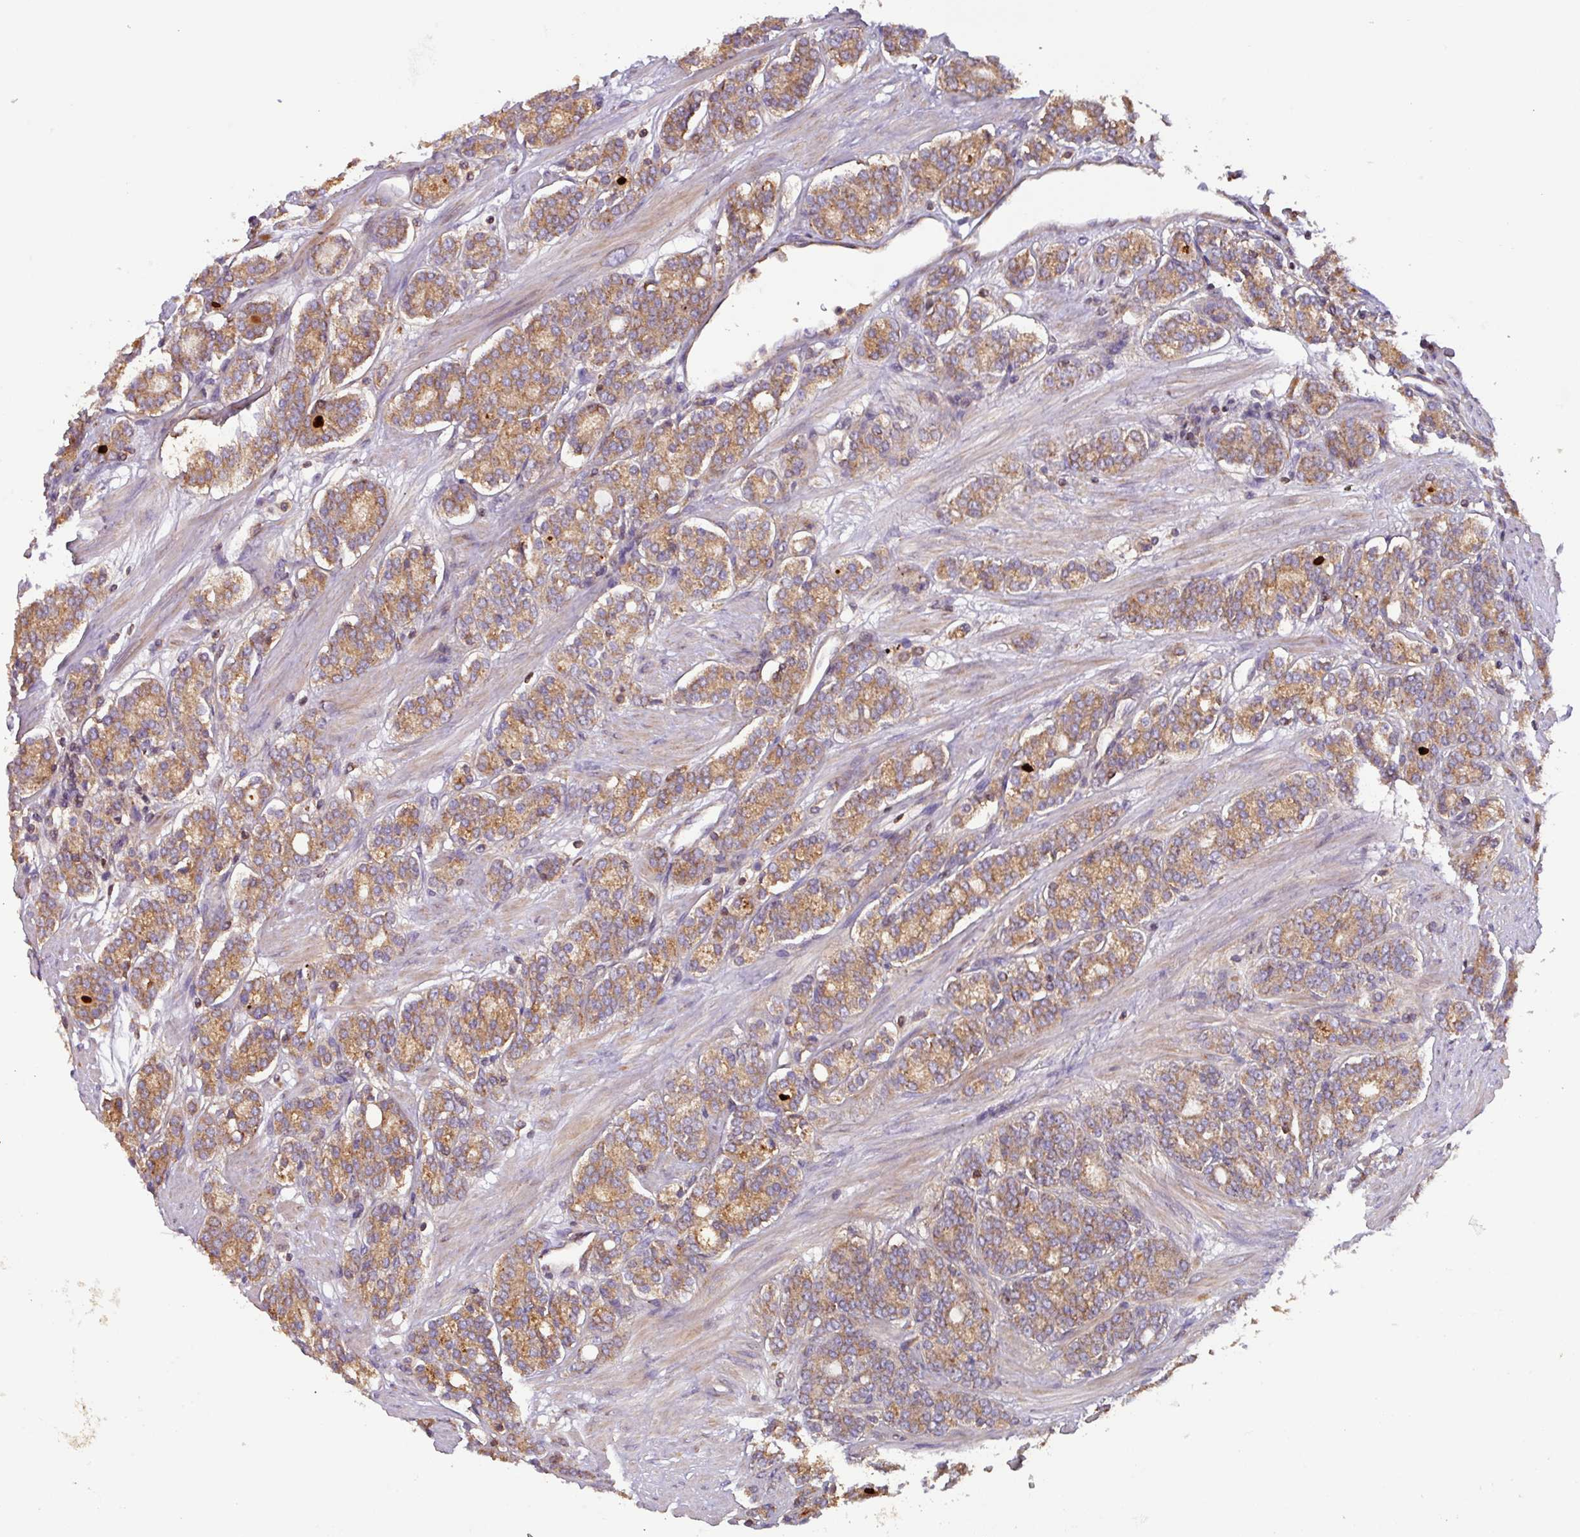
{"staining": {"intensity": "moderate", "quantity": ">75%", "location": "cytoplasmic/membranous"}, "tissue": "prostate cancer", "cell_type": "Tumor cells", "image_type": "cancer", "snomed": [{"axis": "morphology", "description": "Adenocarcinoma, High grade"}, {"axis": "topography", "description": "Prostate"}], "caption": "Protein expression by immunohistochemistry (IHC) displays moderate cytoplasmic/membranous staining in about >75% of tumor cells in prostate cancer (adenocarcinoma (high-grade)).", "gene": "PLEKHD1", "patient": {"sex": "male", "age": 62}}